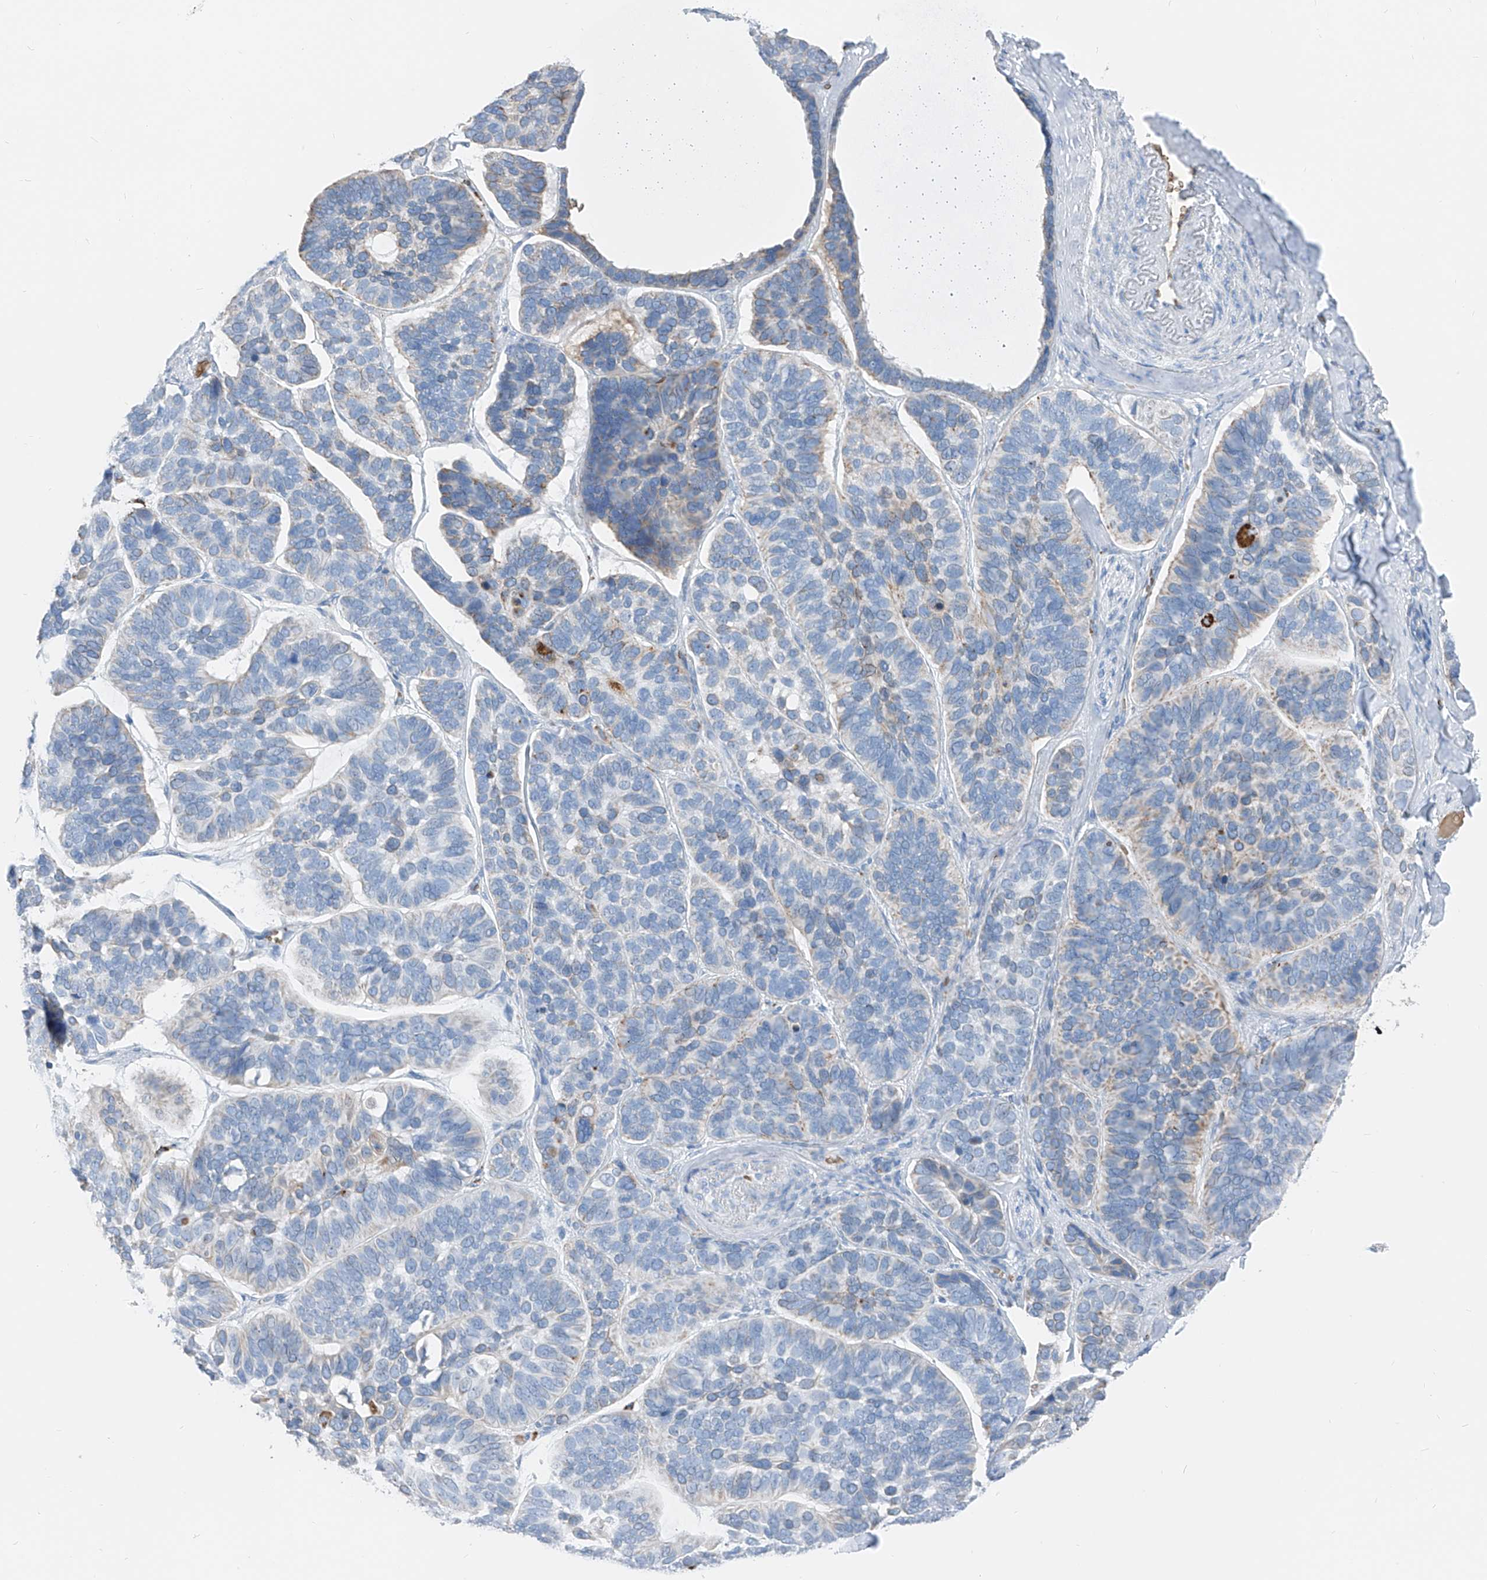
{"staining": {"intensity": "negative", "quantity": "none", "location": "none"}, "tissue": "skin cancer", "cell_type": "Tumor cells", "image_type": "cancer", "snomed": [{"axis": "morphology", "description": "Basal cell carcinoma"}, {"axis": "topography", "description": "Skin"}], "caption": "Human skin basal cell carcinoma stained for a protein using immunohistochemistry displays no positivity in tumor cells.", "gene": "PRSS23", "patient": {"sex": "male", "age": 62}}